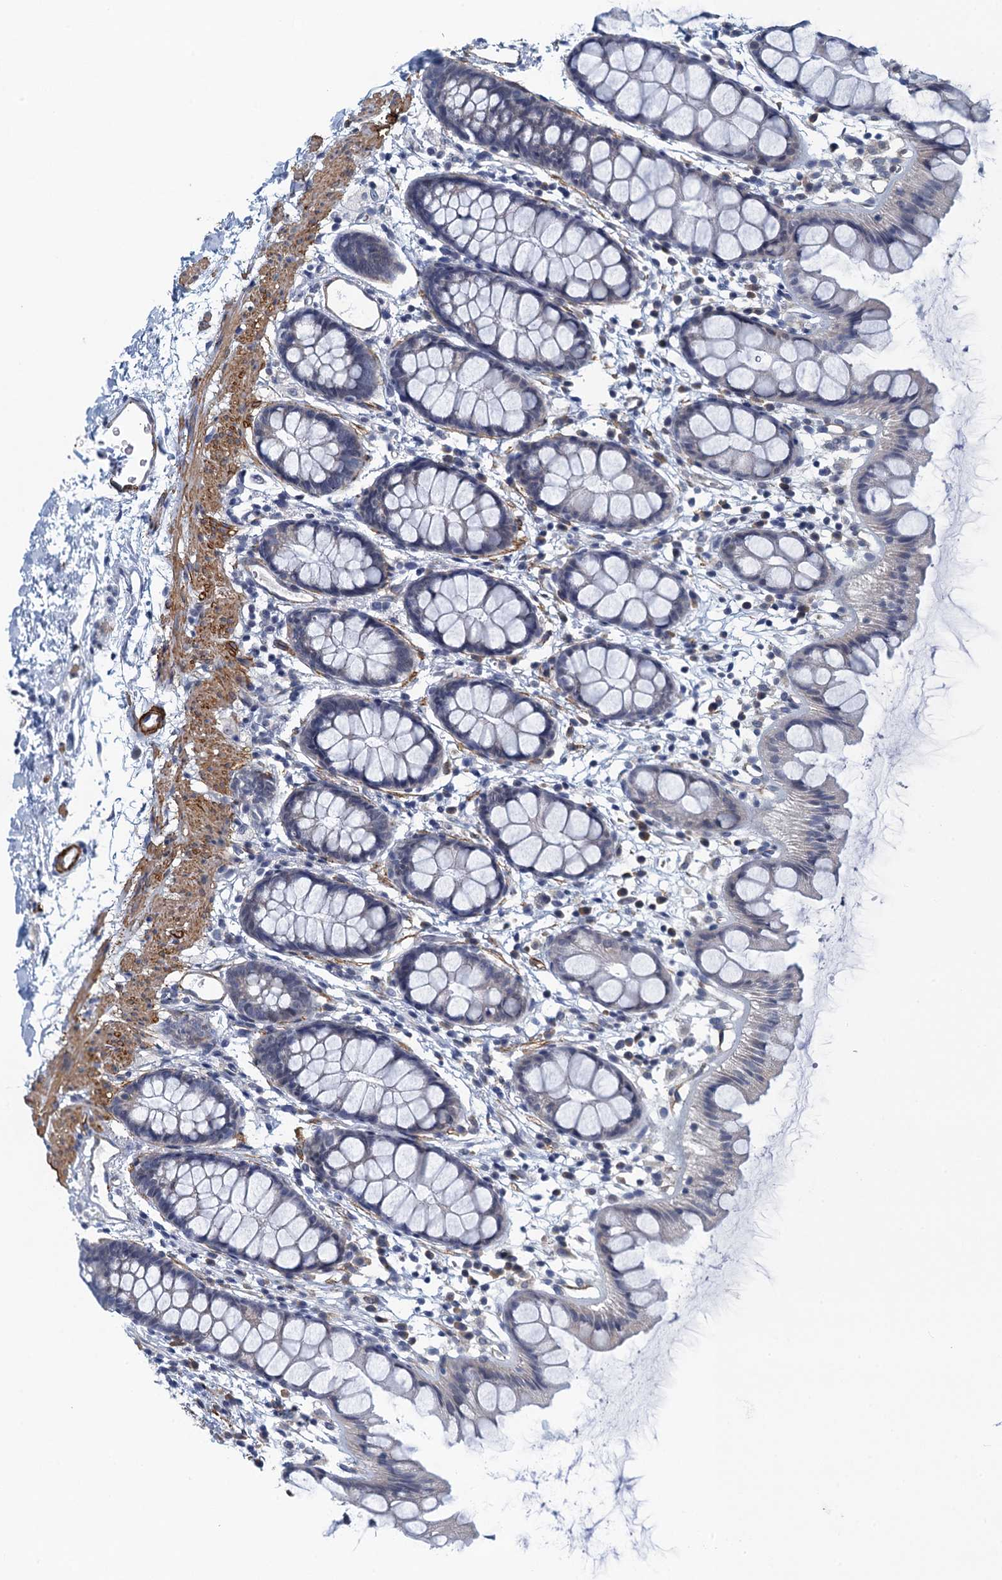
{"staining": {"intensity": "negative", "quantity": "none", "location": "none"}, "tissue": "rectum", "cell_type": "Glandular cells", "image_type": "normal", "snomed": [{"axis": "morphology", "description": "Normal tissue, NOS"}, {"axis": "topography", "description": "Rectum"}], "caption": "Glandular cells show no significant protein expression in unremarkable rectum. (Stains: DAB immunohistochemistry (IHC) with hematoxylin counter stain, Microscopy: brightfield microscopy at high magnification).", "gene": "ALG2", "patient": {"sex": "female", "age": 65}}